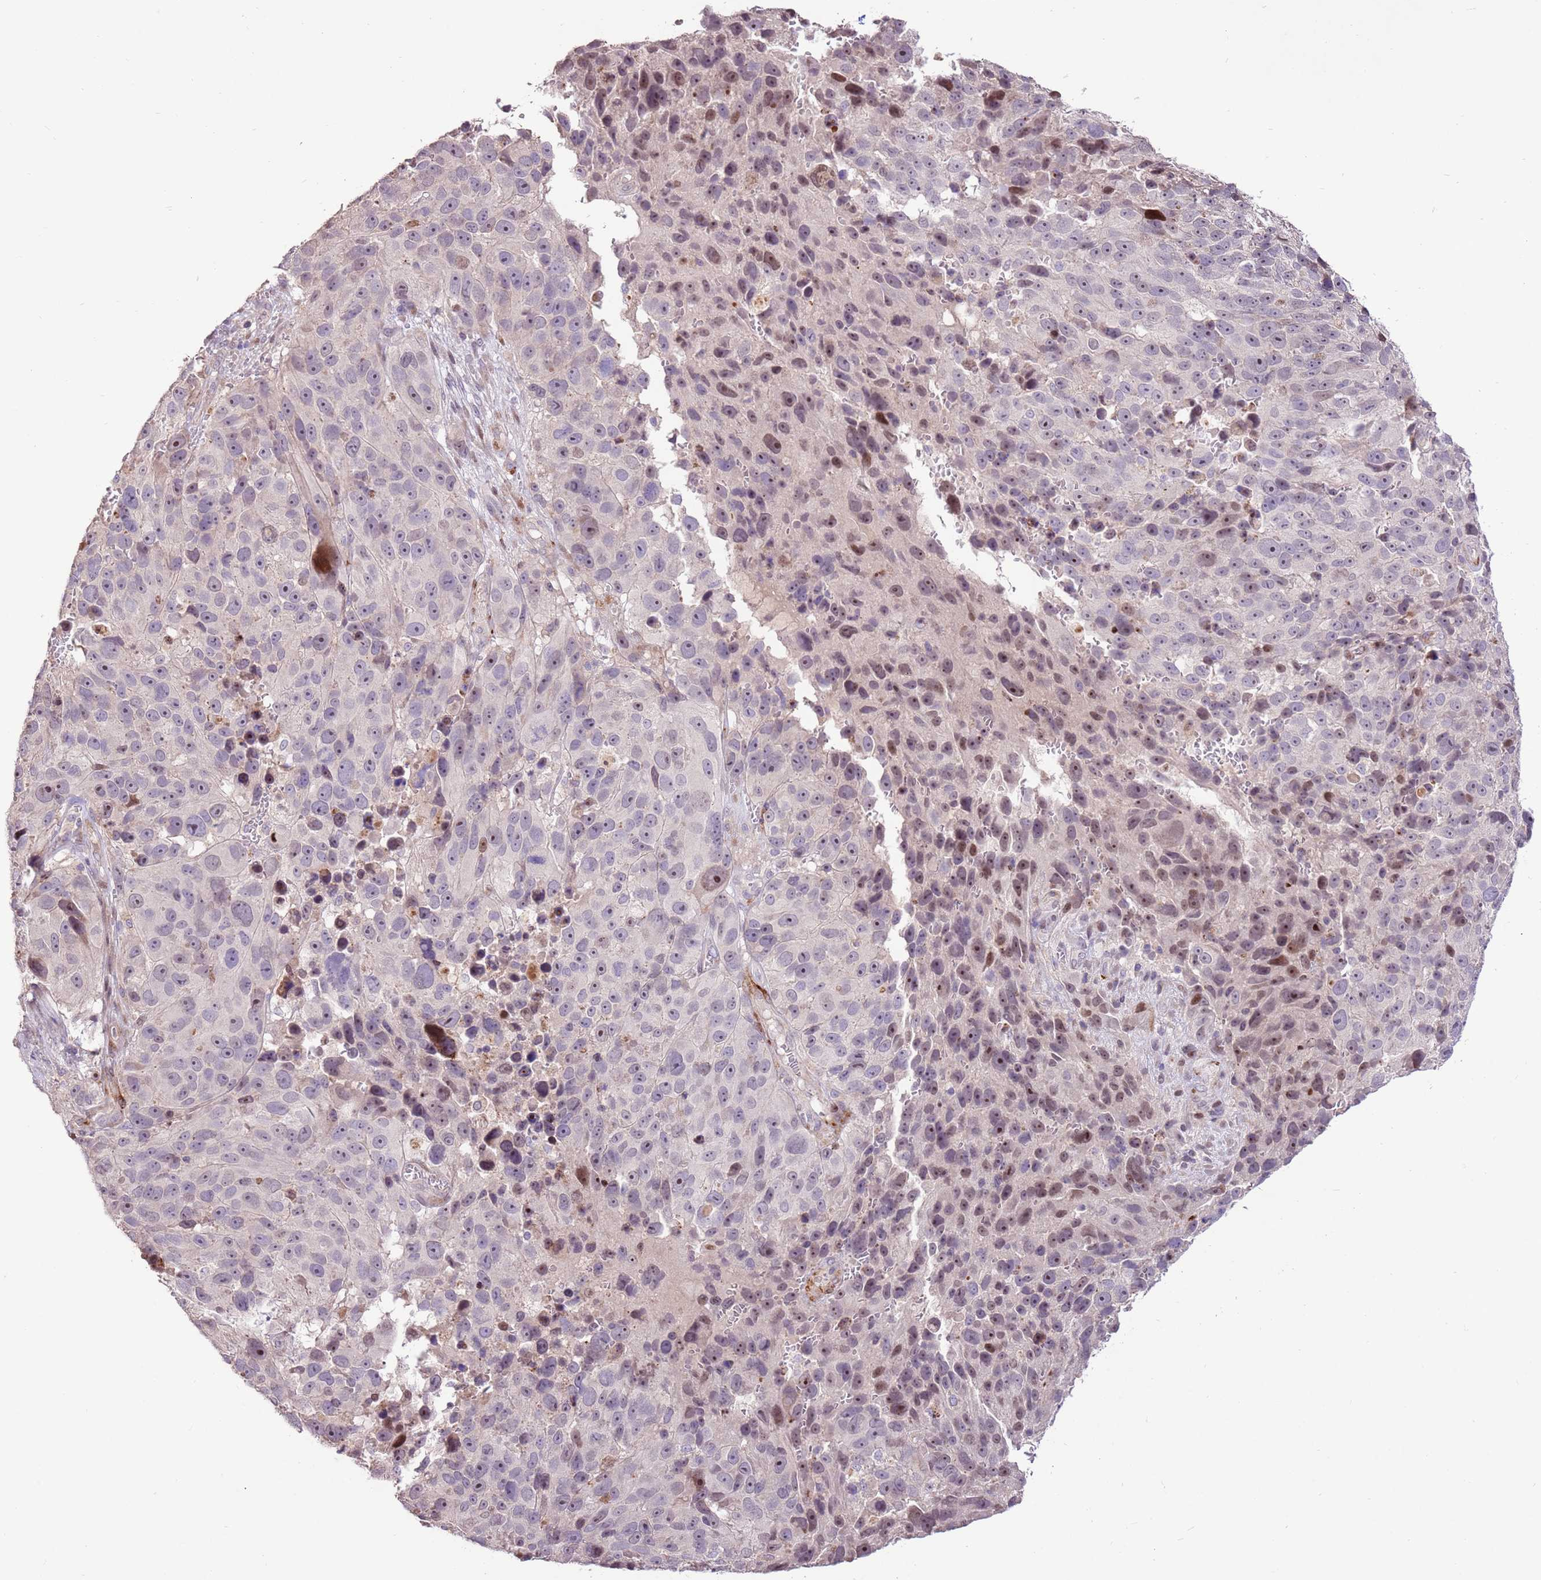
{"staining": {"intensity": "moderate", "quantity": "25%-75%", "location": "nuclear"}, "tissue": "melanoma", "cell_type": "Tumor cells", "image_type": "cancer", "snomed": [{"axis": "morphology", "description": "Malignant melanoma, NOS"}, {"axis": "topography", "description": "Skin"}], "caption": "High-magnification brightfield microscopy of melanoma stained with DAB (3,3'-diaminobenzidine) (brown) and counterstained with hematoxylin (blue). tumor cells exhibit moderate nuclear positivity is present in approximately25%-75% of cells.", "gene": "LGI4", "patient": {"sex": "male", "age": 84}}